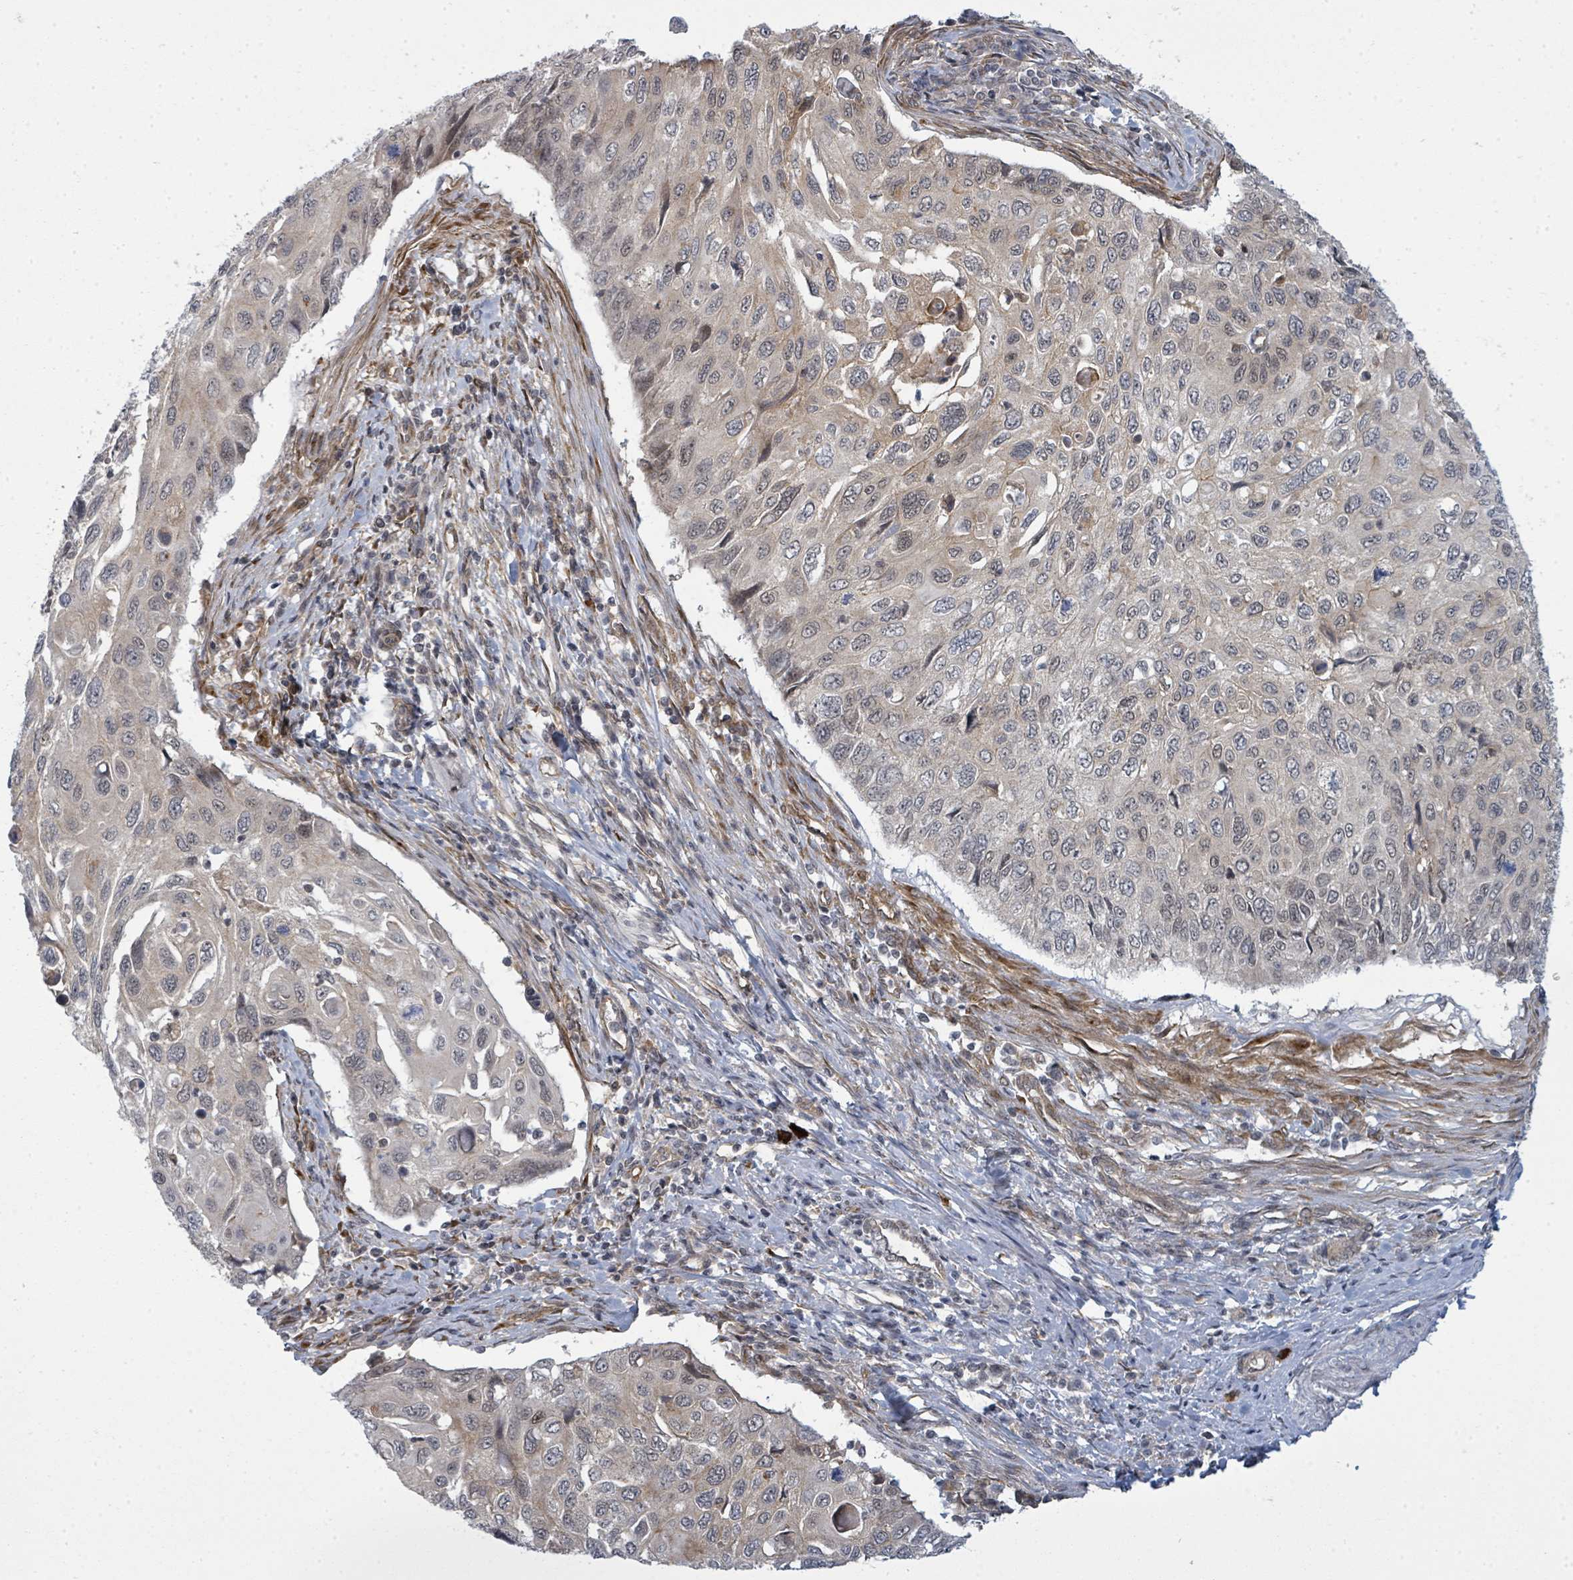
{"staining": {"intensity": "negative", "quantity": "none", "location": "none"}, "tissue": "cervical cancer", "cell_type": "Tumor cells", "image_type": "cancer", "snomed": [{"axis": "morphology", "description": "Squamous cell carcinoma, NOS"}, {"axis": "topography", "description": "Cervix"}], "caption": "A high-resolution micrograph shows immunohistochemistry (IHC) staining of cervical squamous cell carcinoma, which exhibits no significant expression in tumor cells. The staining is performed using DAB (3,3'-diaminobenzidine) brown chromogen with nuclei counter-stained in using hematoxylin.", "gene": "PSMG2", "patient": {"sex": "female", "age": 70}}